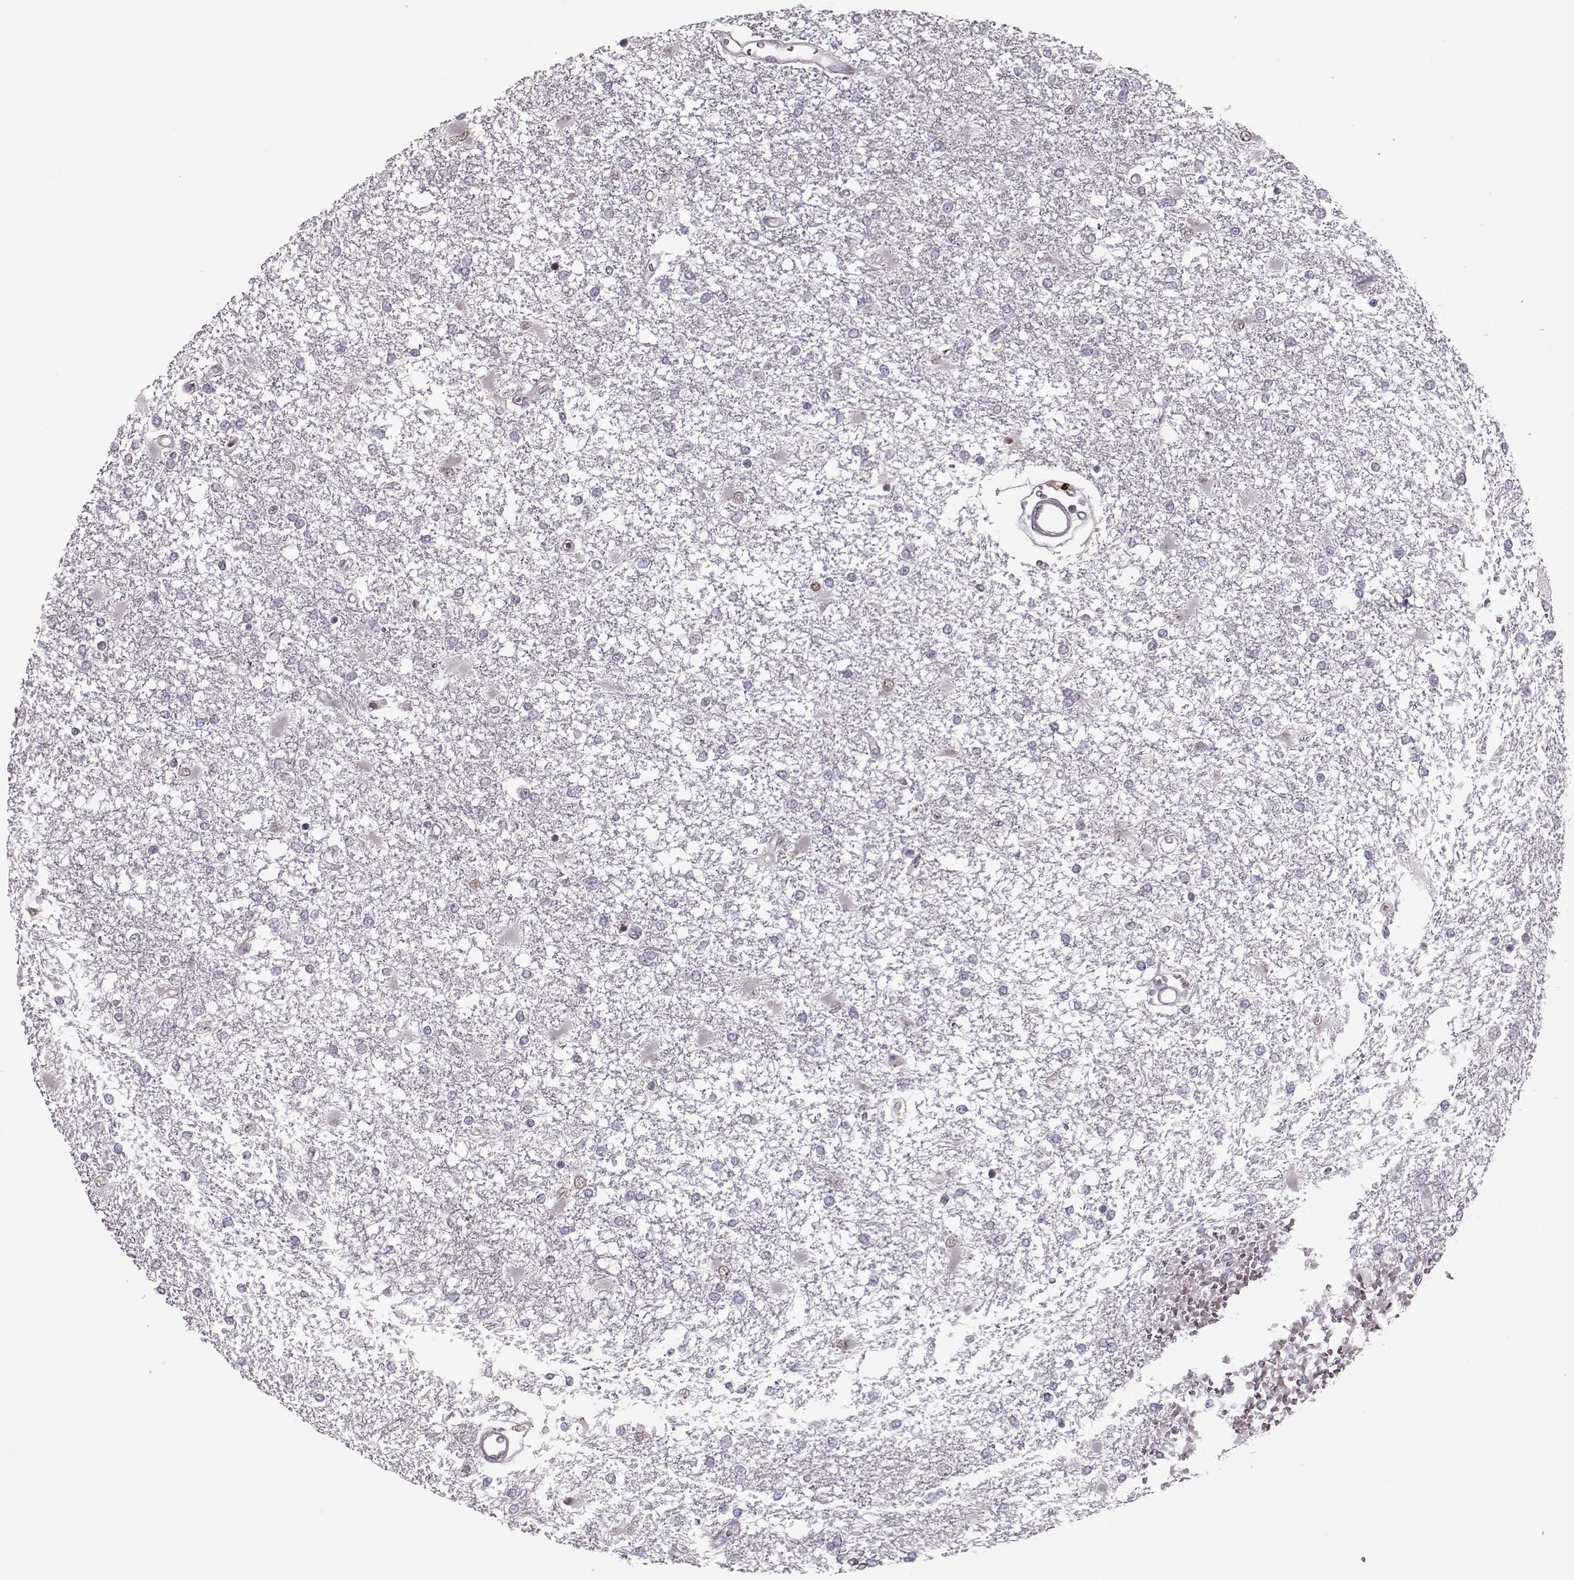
{"staining": {"intensity": "negative", "quantity": "none", "location": "none"}, "tissue": "glioma", "cell_type": "Tumor cells", "image_type": "cancer", "snomed": [{"axis": "morphology", "description": "Glioma, malignant, High grade"}, {"axis": "topography", "description": "Cerebral cortex"}], "caption": "Immunohistochemical staining of human glioma reveals no significant positivity in tumor cells.", "gene": "DNAI3", "patient": {"sex": "male", "age": 79}}